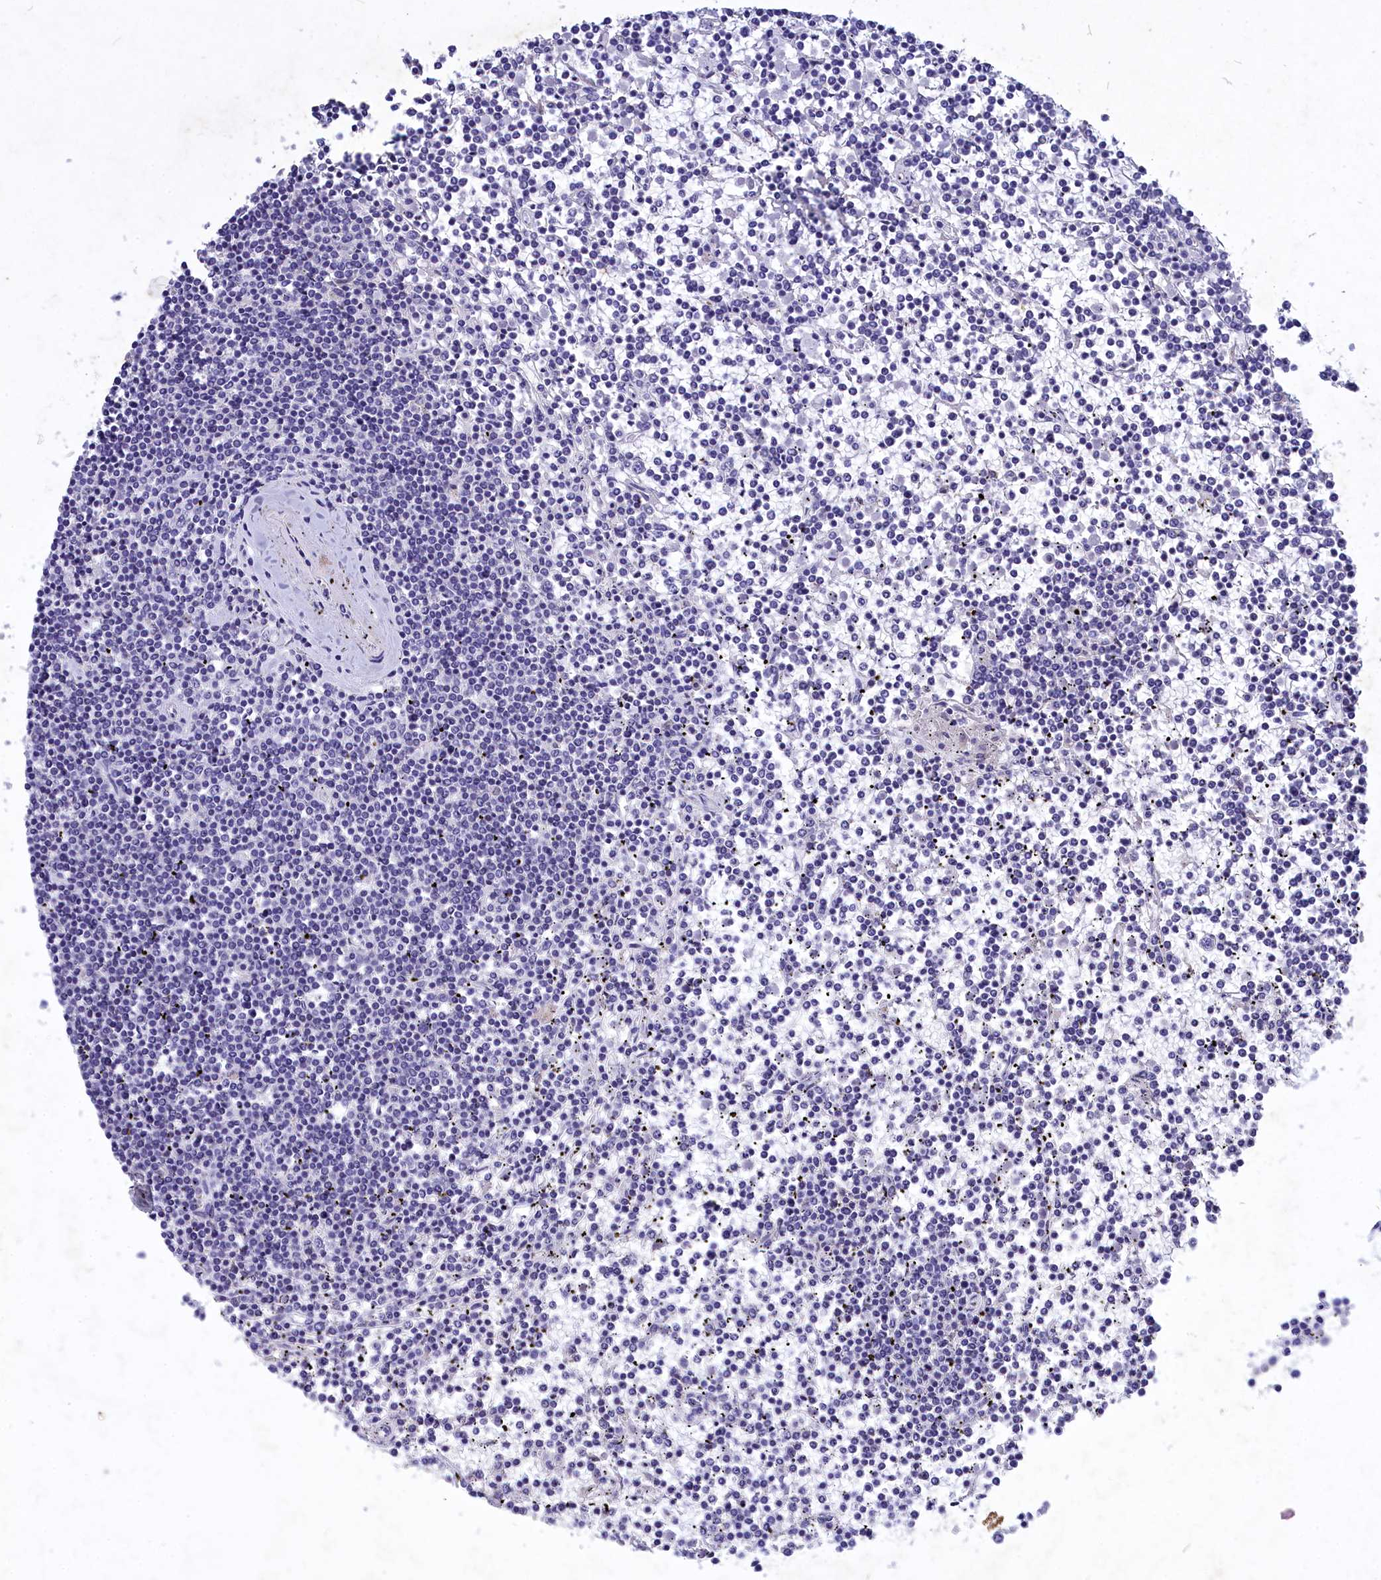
{"staining": {"intensity": "negative", "quantity": "none", "location": "none"}, "tissue": "lymphoma", "cell_type": "Tumor cells", "image_type": "cancer", "snomed": [{"axis": "morphology", "description": "Malignant lymphoma, non-Hodgkin's type, Low grade"}, {"axis": "topography", "description": "Spleen"}], "caption": "Low-grade malignant lymphoma, non-Hodgkin's type stained for a protein using immunohistochemistry demonstrates no expression tumor cells.", "gene": "DEFB119", "patient": {"sex": "female", "age": 19}}